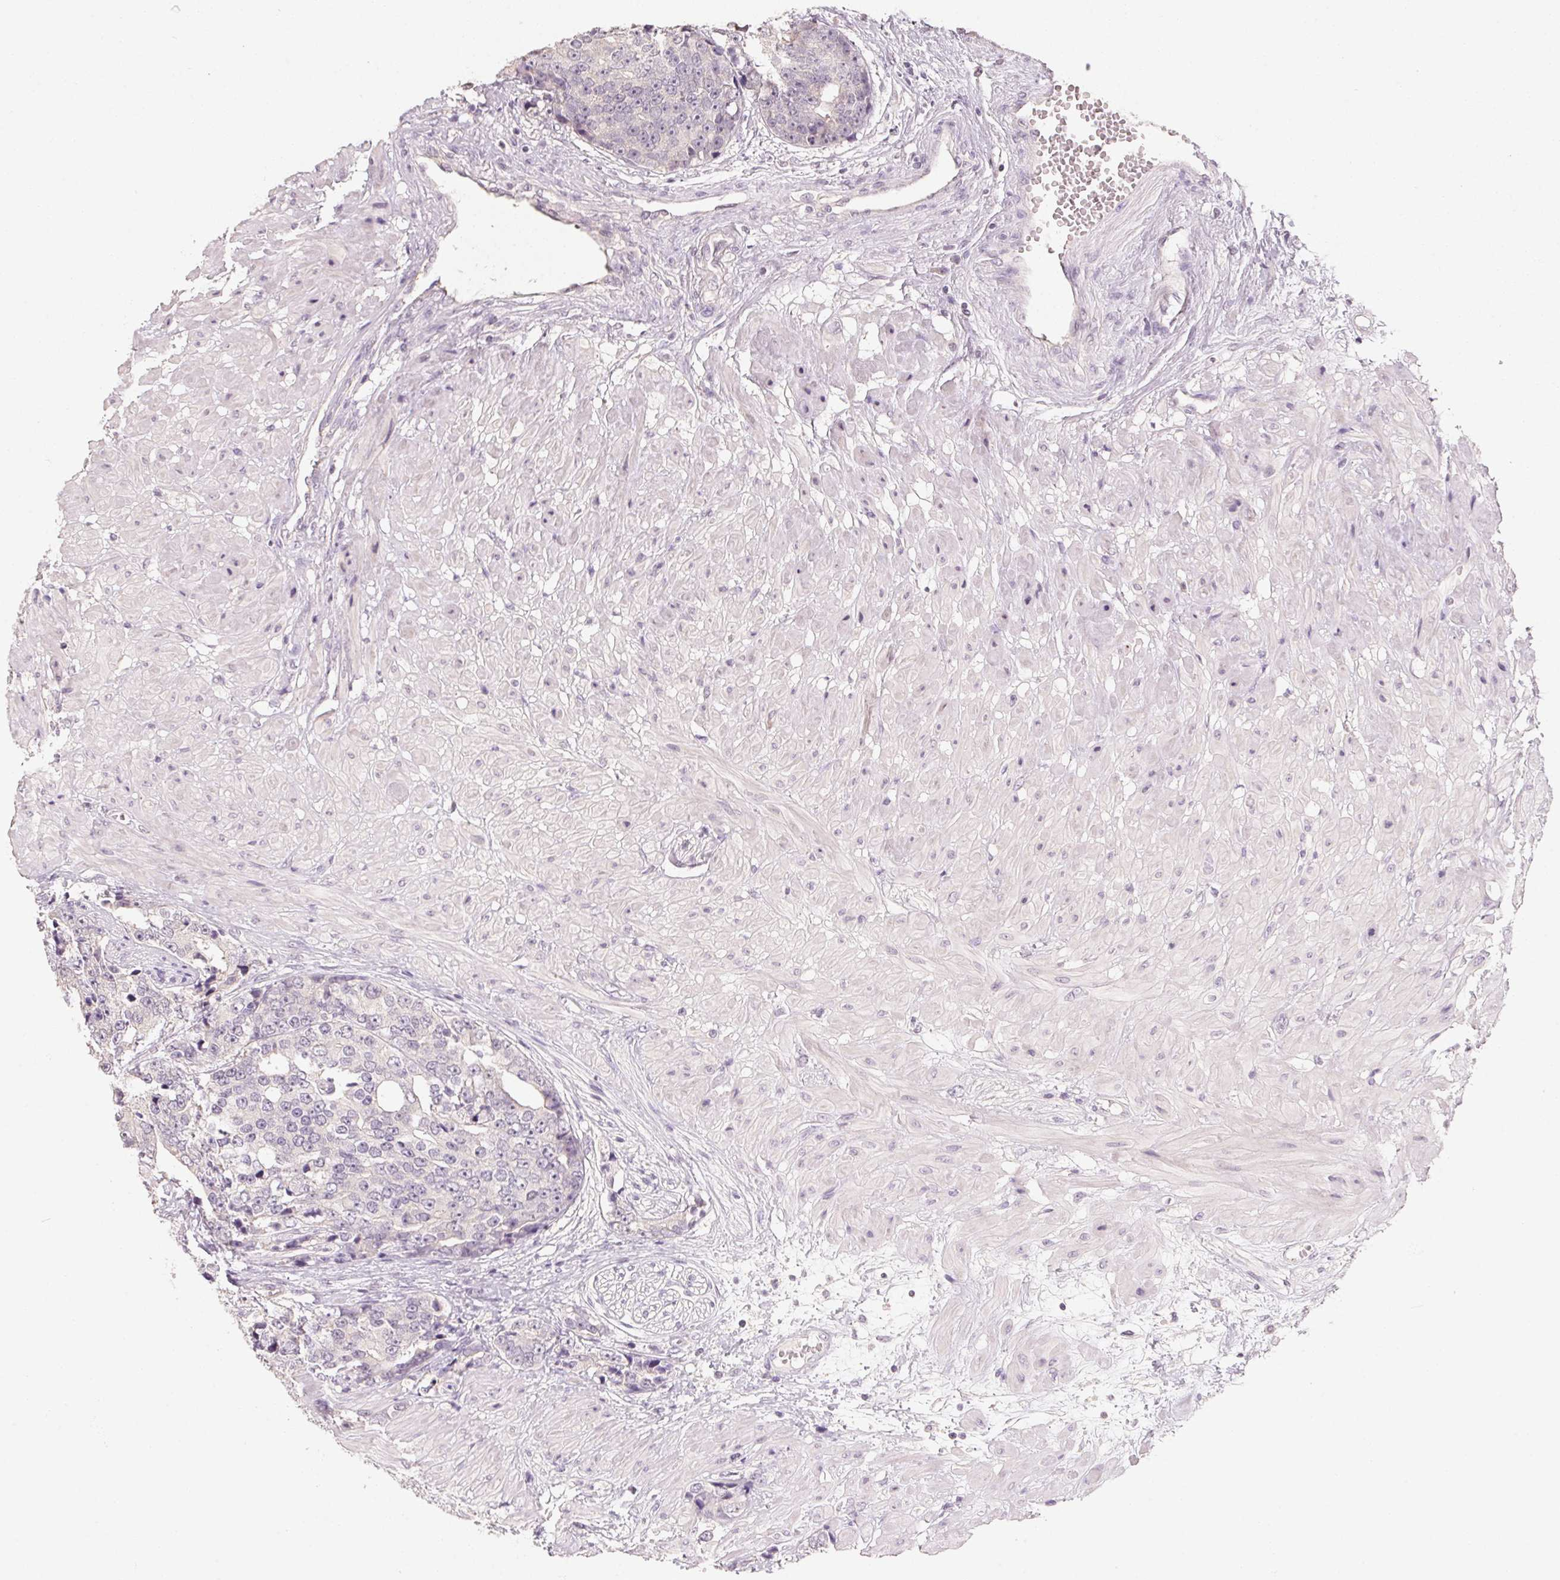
{"staining": {"intensity": "negative", "quantity": "none", "location": "none"}, "tissue": "prostate cancer", "cell_type": "Tumor cells", "image_type": "cancer", "snomed": [{"axis": "morphology", "description": "Adenocarcinoma, High grade"}, {"axis": "topography", "description": "Prostate"}], "caption": "Immunohistochemical staining of human adenocarcinoma (high-grade) (prostate) displays no significant positivity in tumor cells. The staining was performed using DAB (3,3'-diaminobenzidine) to visualize the protein expression in brown, while the nuclei were stained in blue with hematoxylin (Magnification: 20x).", "gene": "CAPZA3", "patient": {"sex": "male", "age": 71}}